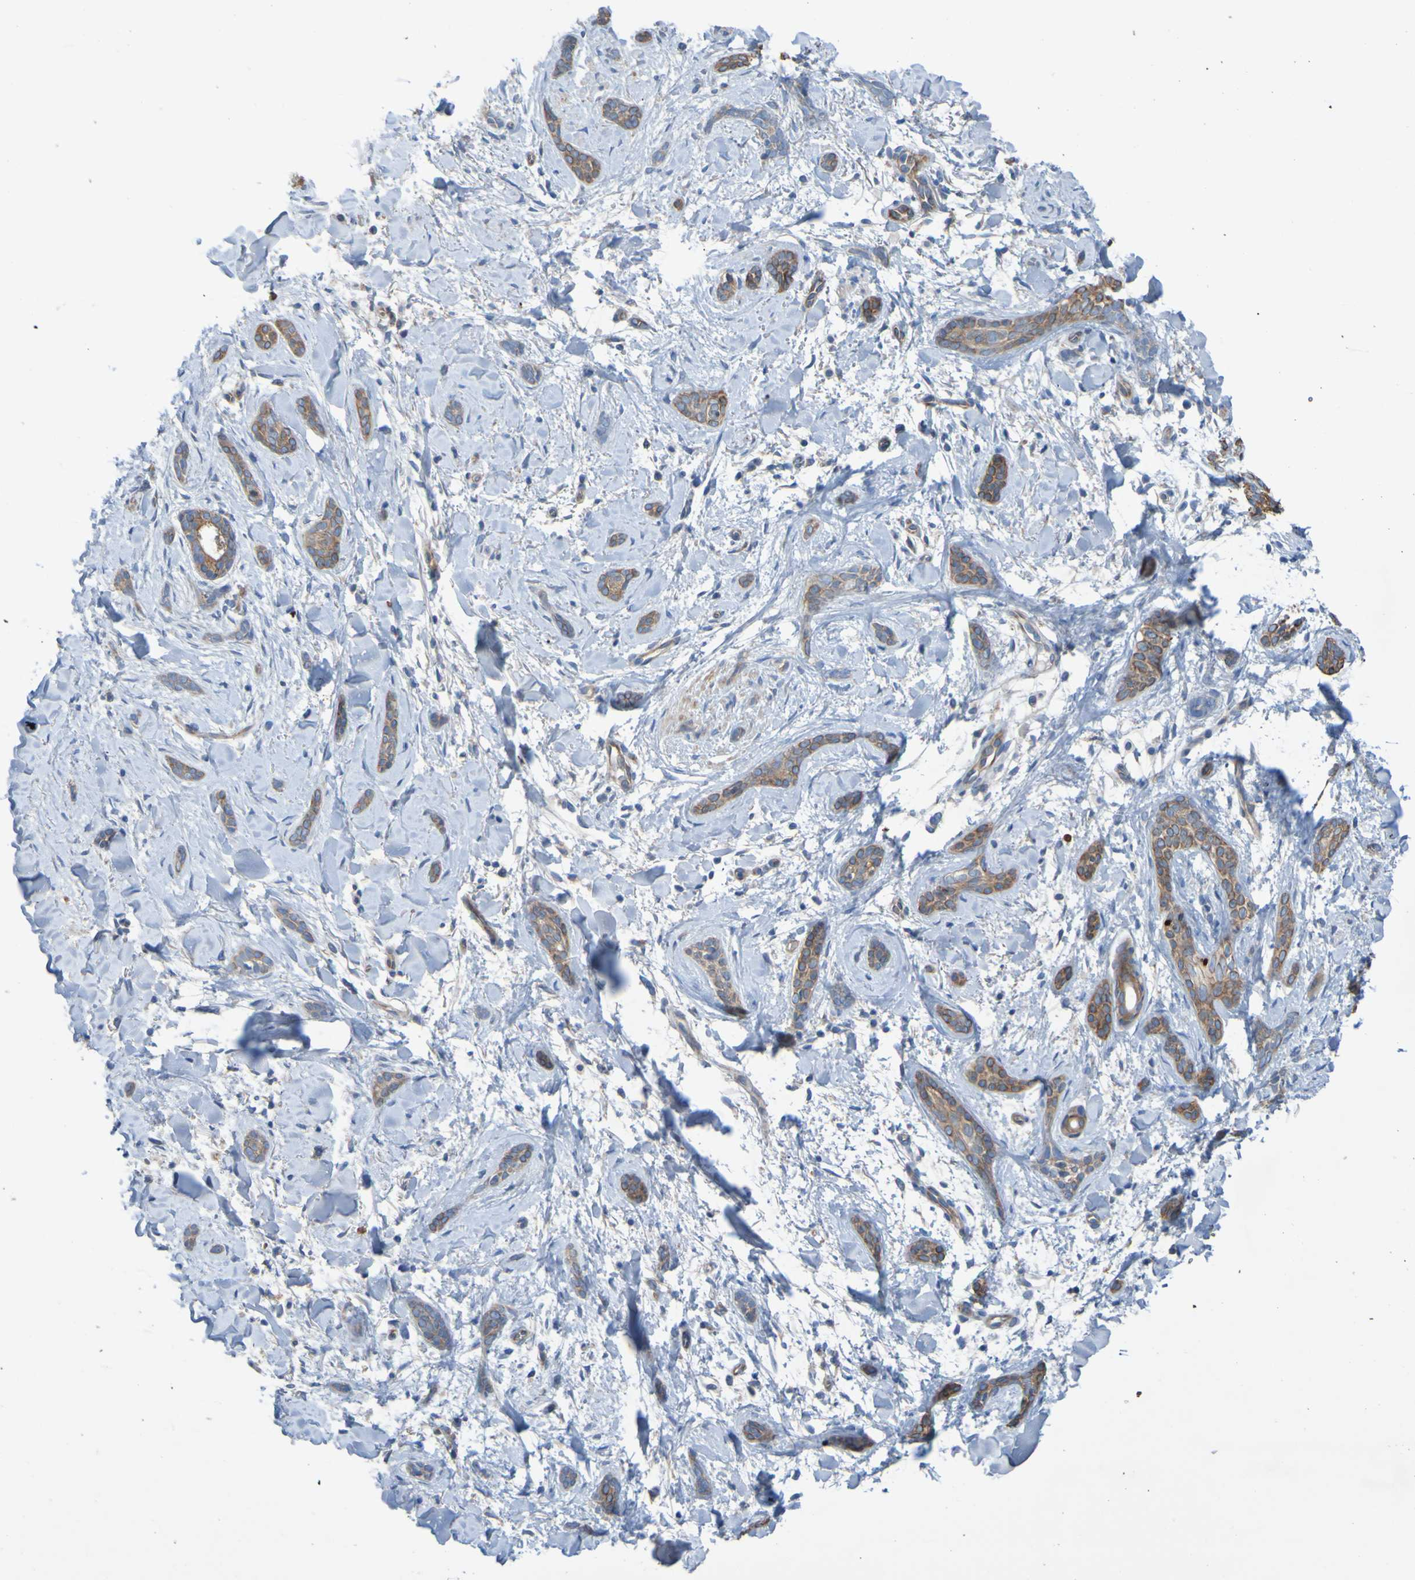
{"staining": {"intensity": "moderate", "quantity": ">75%", "location": "cytoplasmic/membranous"}, "tissue": "skin cancer", "cell_type": "Tumor cells", "image_type": "cancer", "snomed": [{"axis": "morphology", "description": "Basal cell carcinoma"}, {"axis": "morphology", "description": "Adnexal tumor, benign"}, {"axis": "topography", "description": "Skin"}], "caption": "A brown stain shows moderate cytoplasmic/membranous expression of a protein in human skin cancer (basal cell carcinoma) tumor cells.", "gene": "NPRL3", "patient": {"sex": "female", "age": 42}}